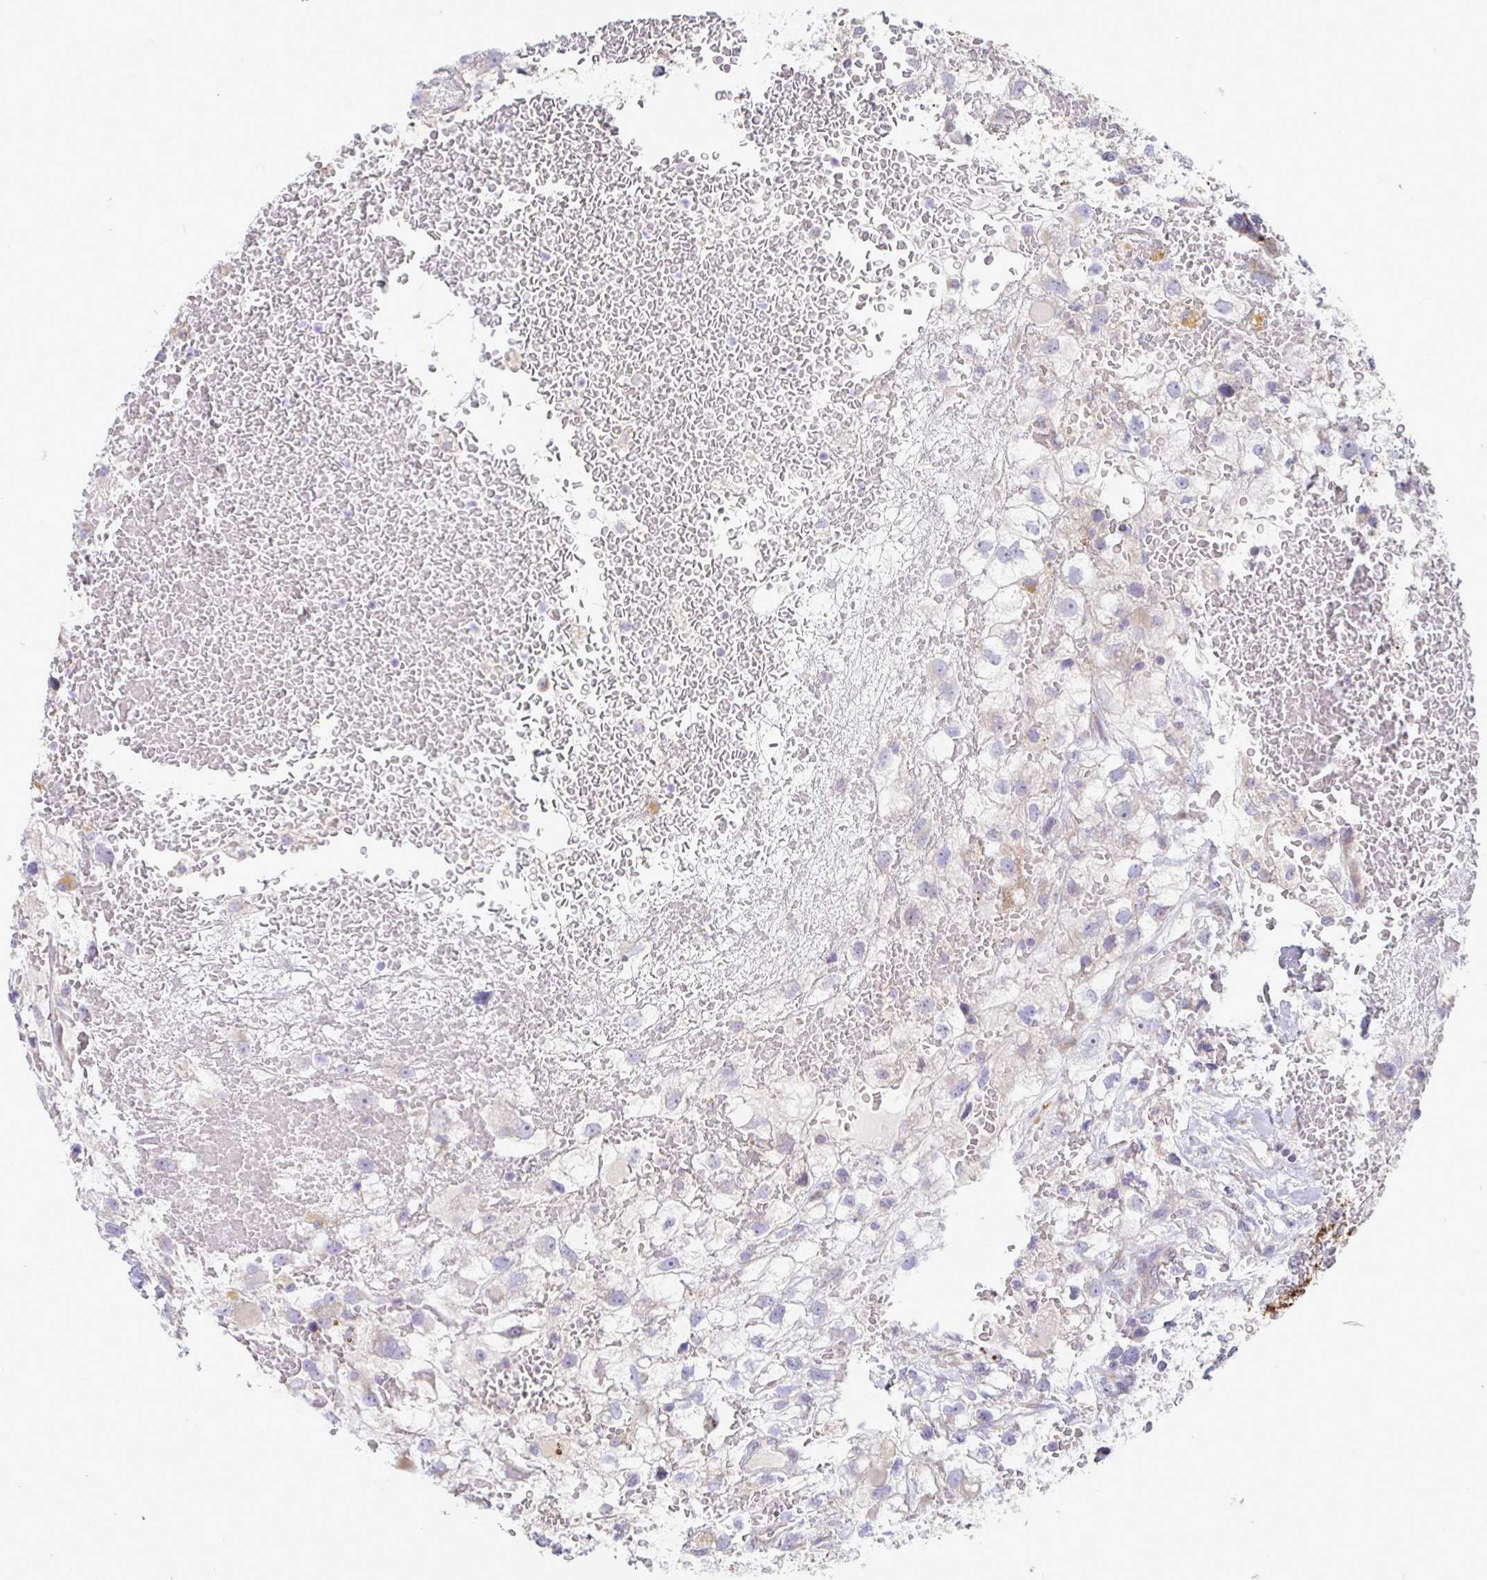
{"staining": {"intensity": "negative", "quantity": "none", "location": "none"}, "tissue": "renal cancer", "cell_type": "Tumor cells", "image_type": "cancer", "snomed": [{"axis": "morphology", "description": "Adenocarcinoma, NOS"}, {"axis": "topography", "description": "Kidney"}], "caption": "The histopathology image reveals no significant positivity in tumor cells of renal adenocarcinoma.", "gene": "IL37", "patient": {"sex": "male", "age": 59}}